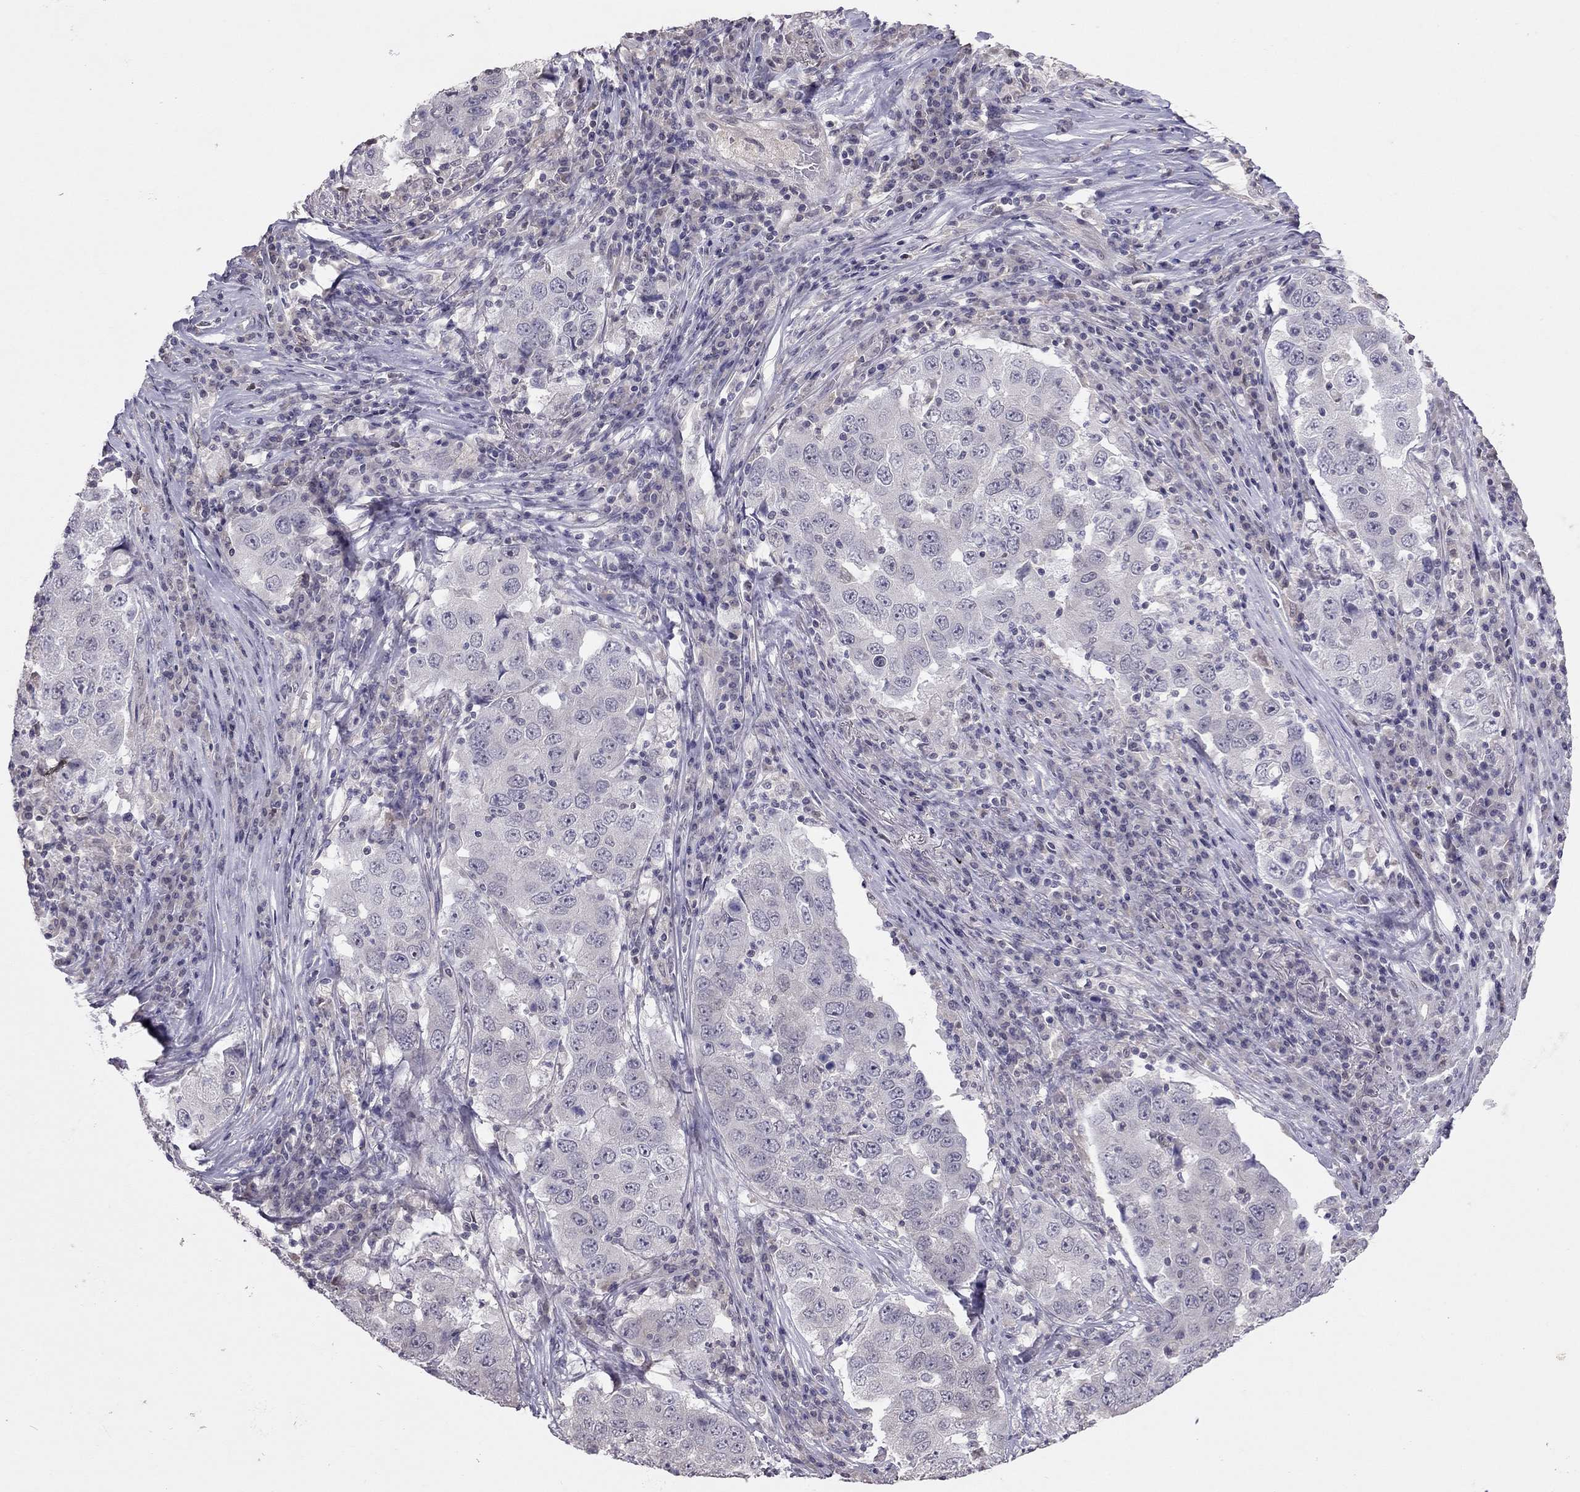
{"staining": {"intensity": "negative", "quantity": "none", "location": "none"}, "tissue": "lung cancer", "cell_type": "Tumor cells", "image_type": "cancer", "snomed": [{"axis": "morphology", "description": "Adenocarcinoma, NOS"}, {"axis": "topography", "description": "Lung"}], "caption": "An immunohistochemistry (IHC) histopathology image of lung cancer (adenocarcinoma) is shown. There is no staining in tumor cells of lung cancer (adenocarcinoma).", "gene": "HSF2BP", "patient": {"sex": "male", "age": 73}}